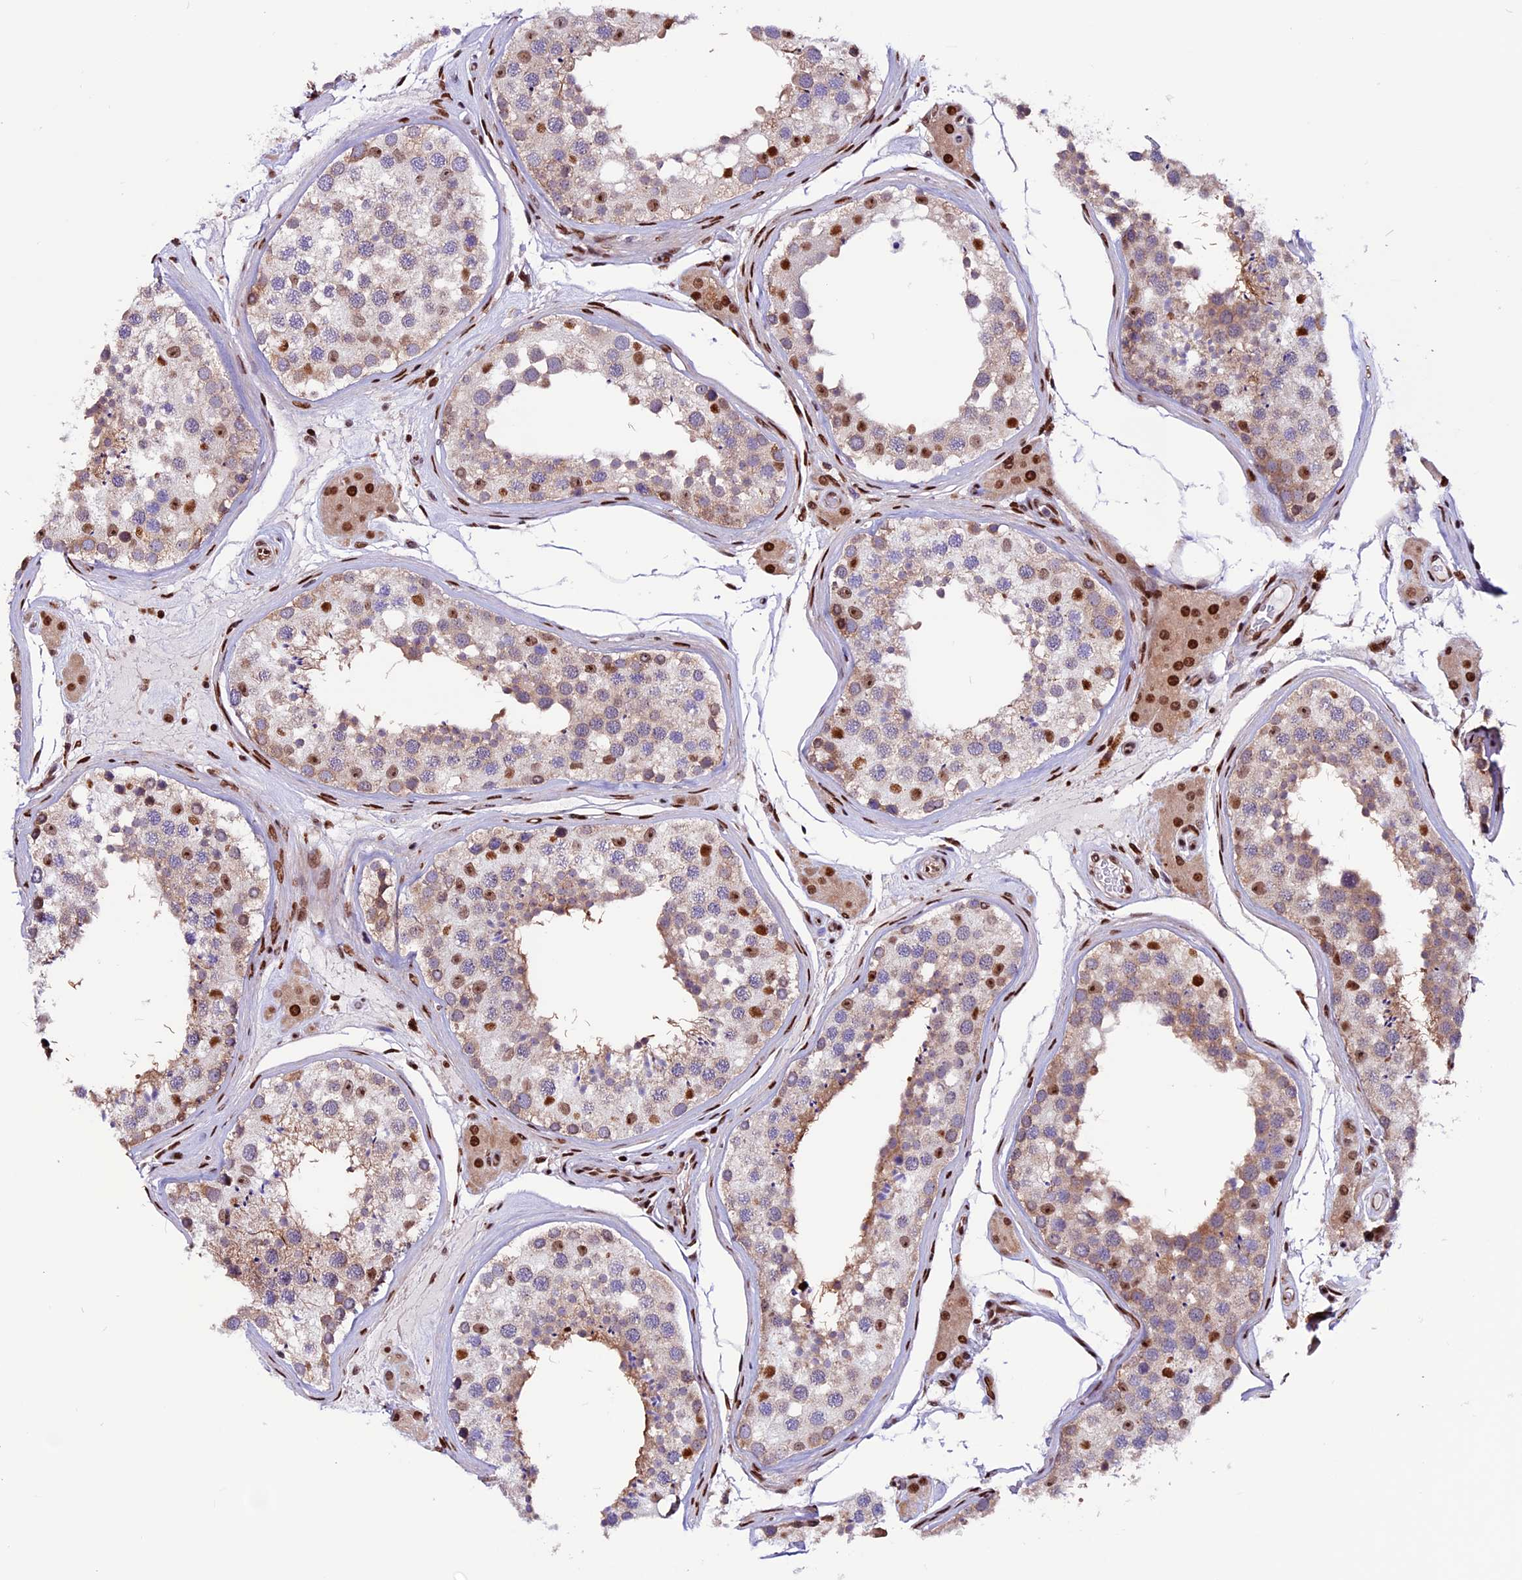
{"staining": {"intensity": "moderate", "quantity": "<25%", "location": "cytoplasmic/membranous,nuclear"}, "tissue": "testis", "cell_type": "Cells in seminiferous ducts", "image_type": "normal", "snomed": [{"axis": "morphology", "description": "Normal tissue, NOS"}, {"axis": "topography", "description": "Testis"}], "caption": "This histopathology image exhibits unremarkable testis stained with IHC to label a protein in brown. The cytoplasmic/membranous,nuclear of cells in seminiferous ducts show moderate positivity for the protein. Nuclei are counter-stained blue.", "gene": "RINL", "patient": {"sex": "male", "age": 46}}